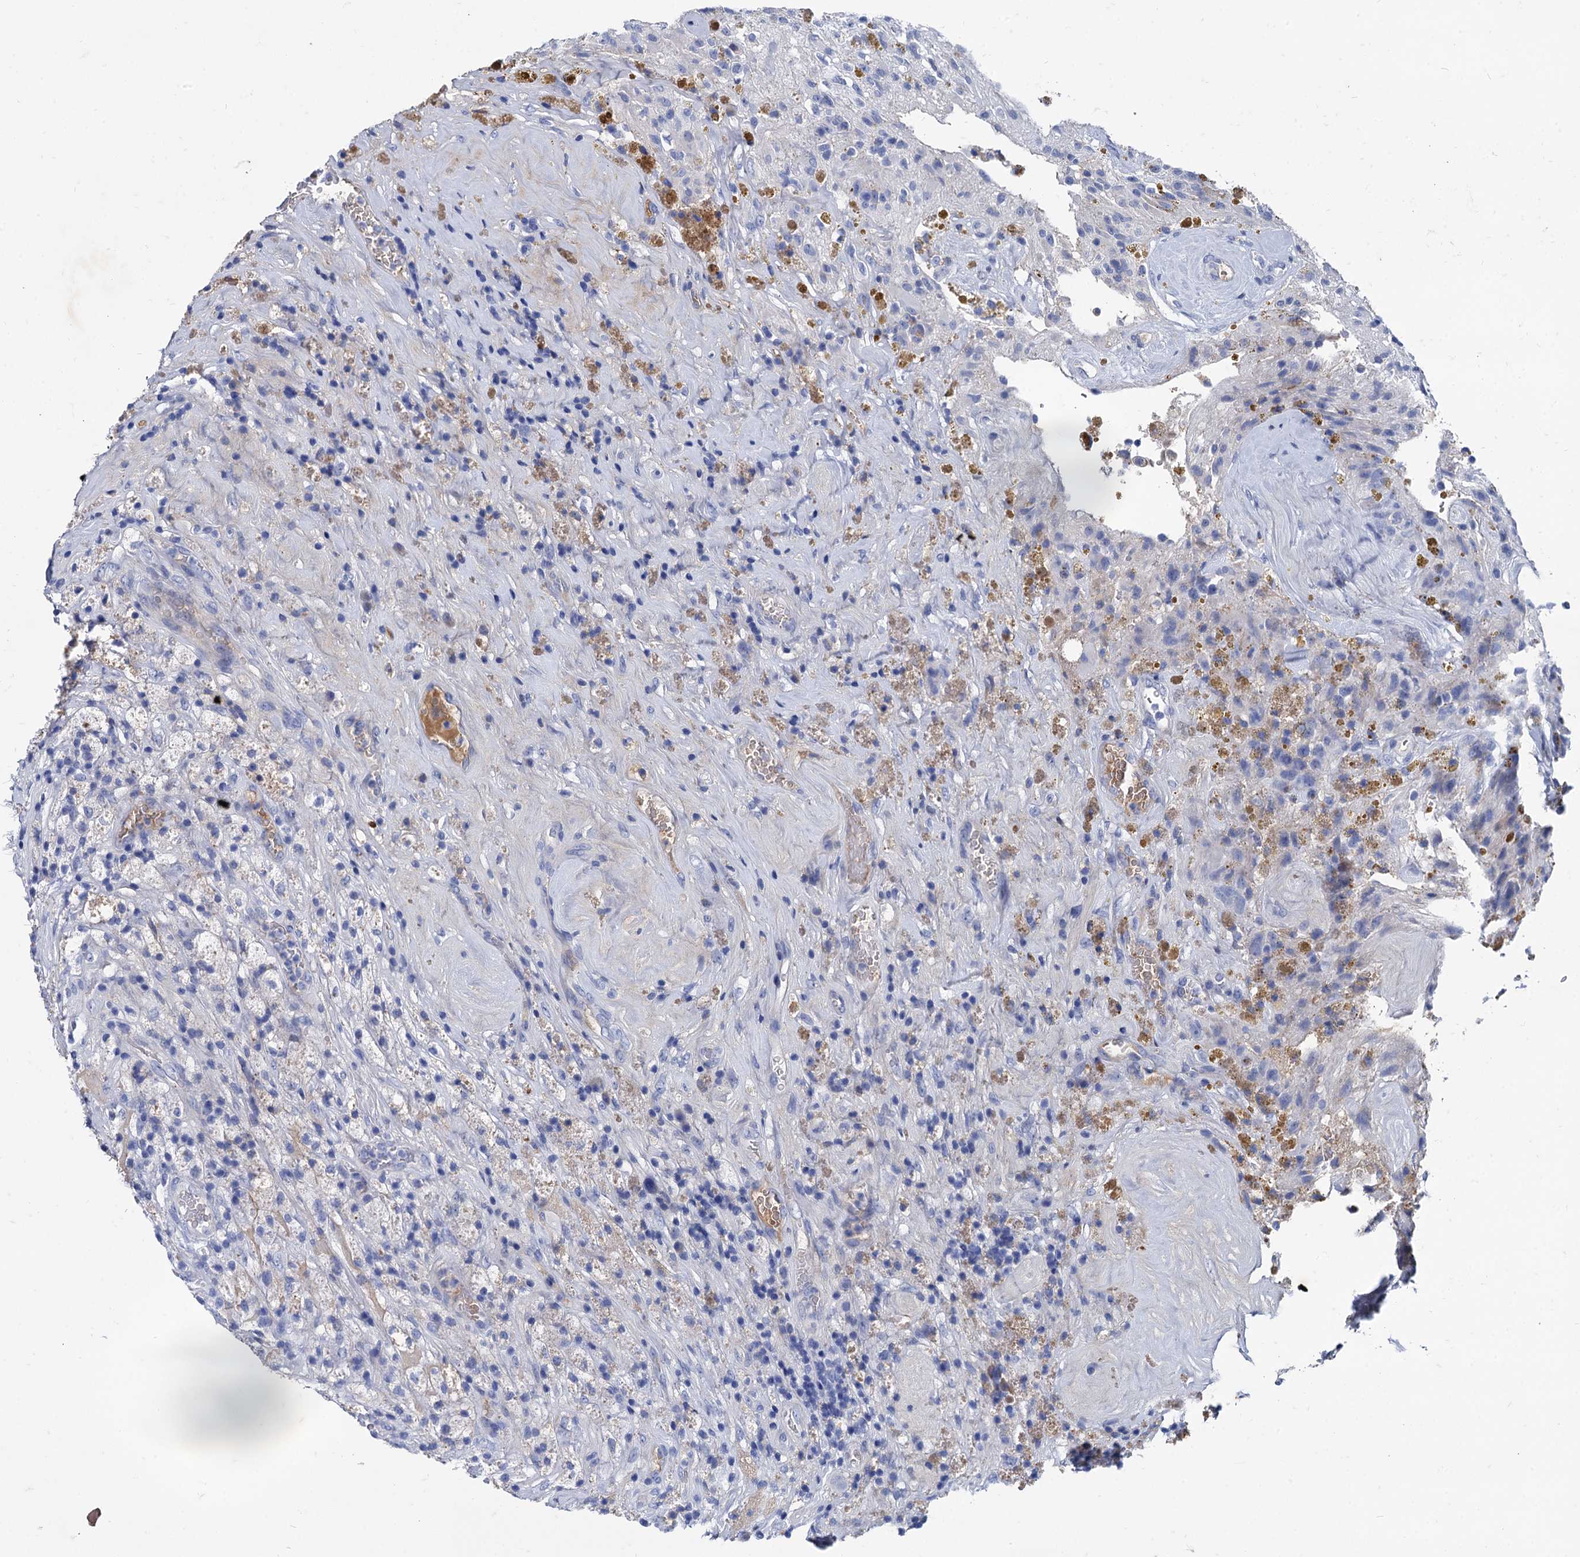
{"staining": {"intensity": "negative", "quantity": "none", "location": "none"}, "tissue": "glioma", "cell_type": "Tumor cells", "image_type": "cancer", "snomed": [{"axis": "morphology", "description": "Glioma, malignant, High grade"}, {"axis": "topography", "description": "Brain"}], "caption": "Immunohistochemistry of glioma shows no positivity in tumor cells.", "gene": "TMEM72", "patient": {"sex": "male", "age": 69}}